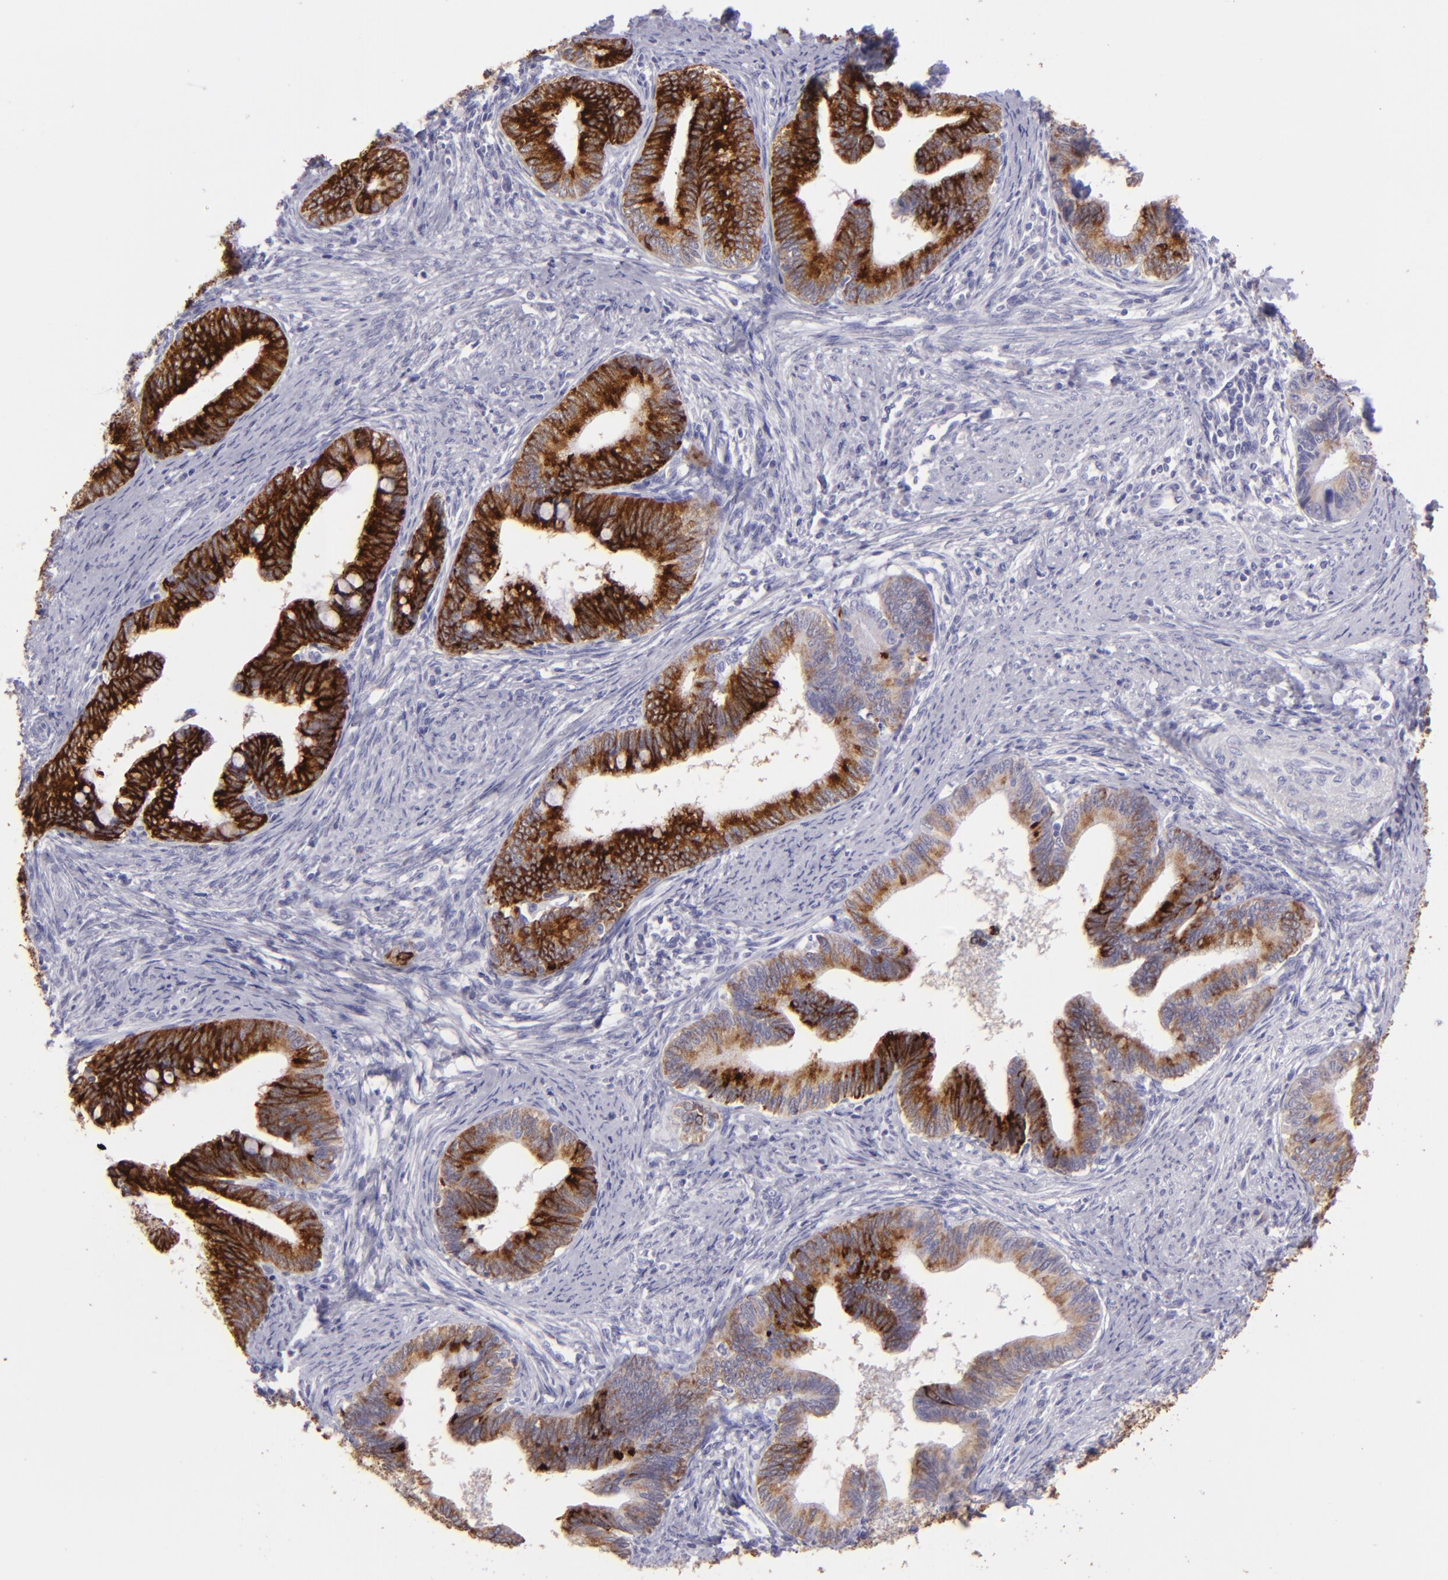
{"staining": {"intensity": "strong", "quantity": ">75%", "location": "cytoplasmic/membranous"}, "tissue": "cervical cancer", "cell_type": "Tumor cells", "image_type": "cancer", "snomed": [{"axis": "morphology", "description": "Adenocarcinoma, NOS"}, {"axis": "topography", "description": "Cervix"}], "caption": "The image demonstrates staining of adenocarcinoma (cervical), revealing strong cytoplasmic/membranous protein expression (brown color) within tumor cells.", "gene": "MUC5AC", "patient": {"sex": "female", "age": 36}}